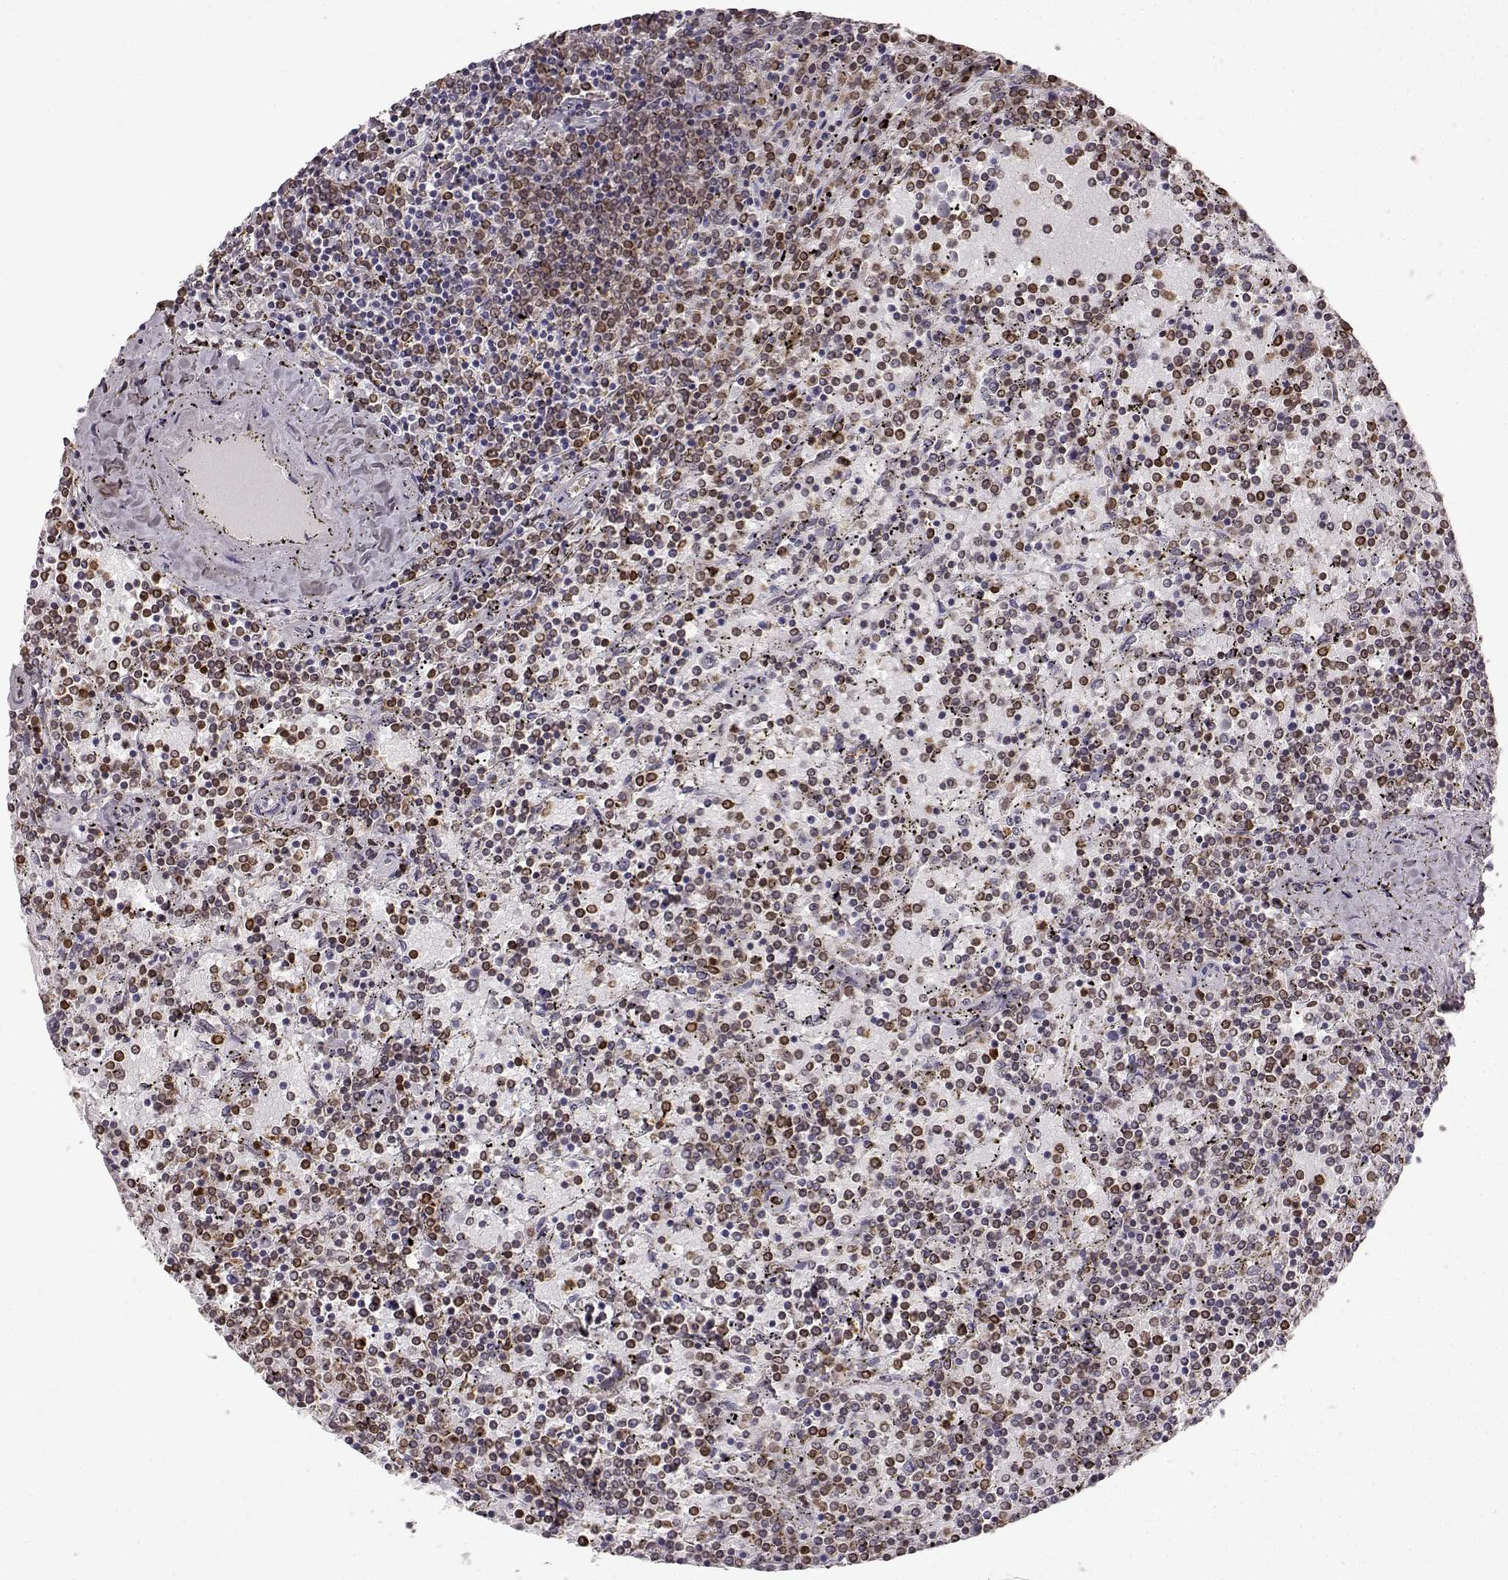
{"staining": {"intensity": "moderate", "quantity": ">75%", "location": "cytoplasmic/membranous"}, "tissue": "lymphoma", "cell_type": "Tumor cells", "image_type": "cancer", "snomed": [{"axis": "morphology", "description": "Malignant lymphoma, non-Hodgkin's type, Low grade"}, {"axis": "topography", "description": "Spleen"}], "caption": "IHC micrograph of human low-grade malignant lymphoma, non-Hodgkin's type stained for a protein (brown), which reveals medium levels of moderate cytoplasmic/membranous expression in approximately >75% of tumor cells.", "gene": "SPAG17", "patient": {"sex": "female", "age": 77}}